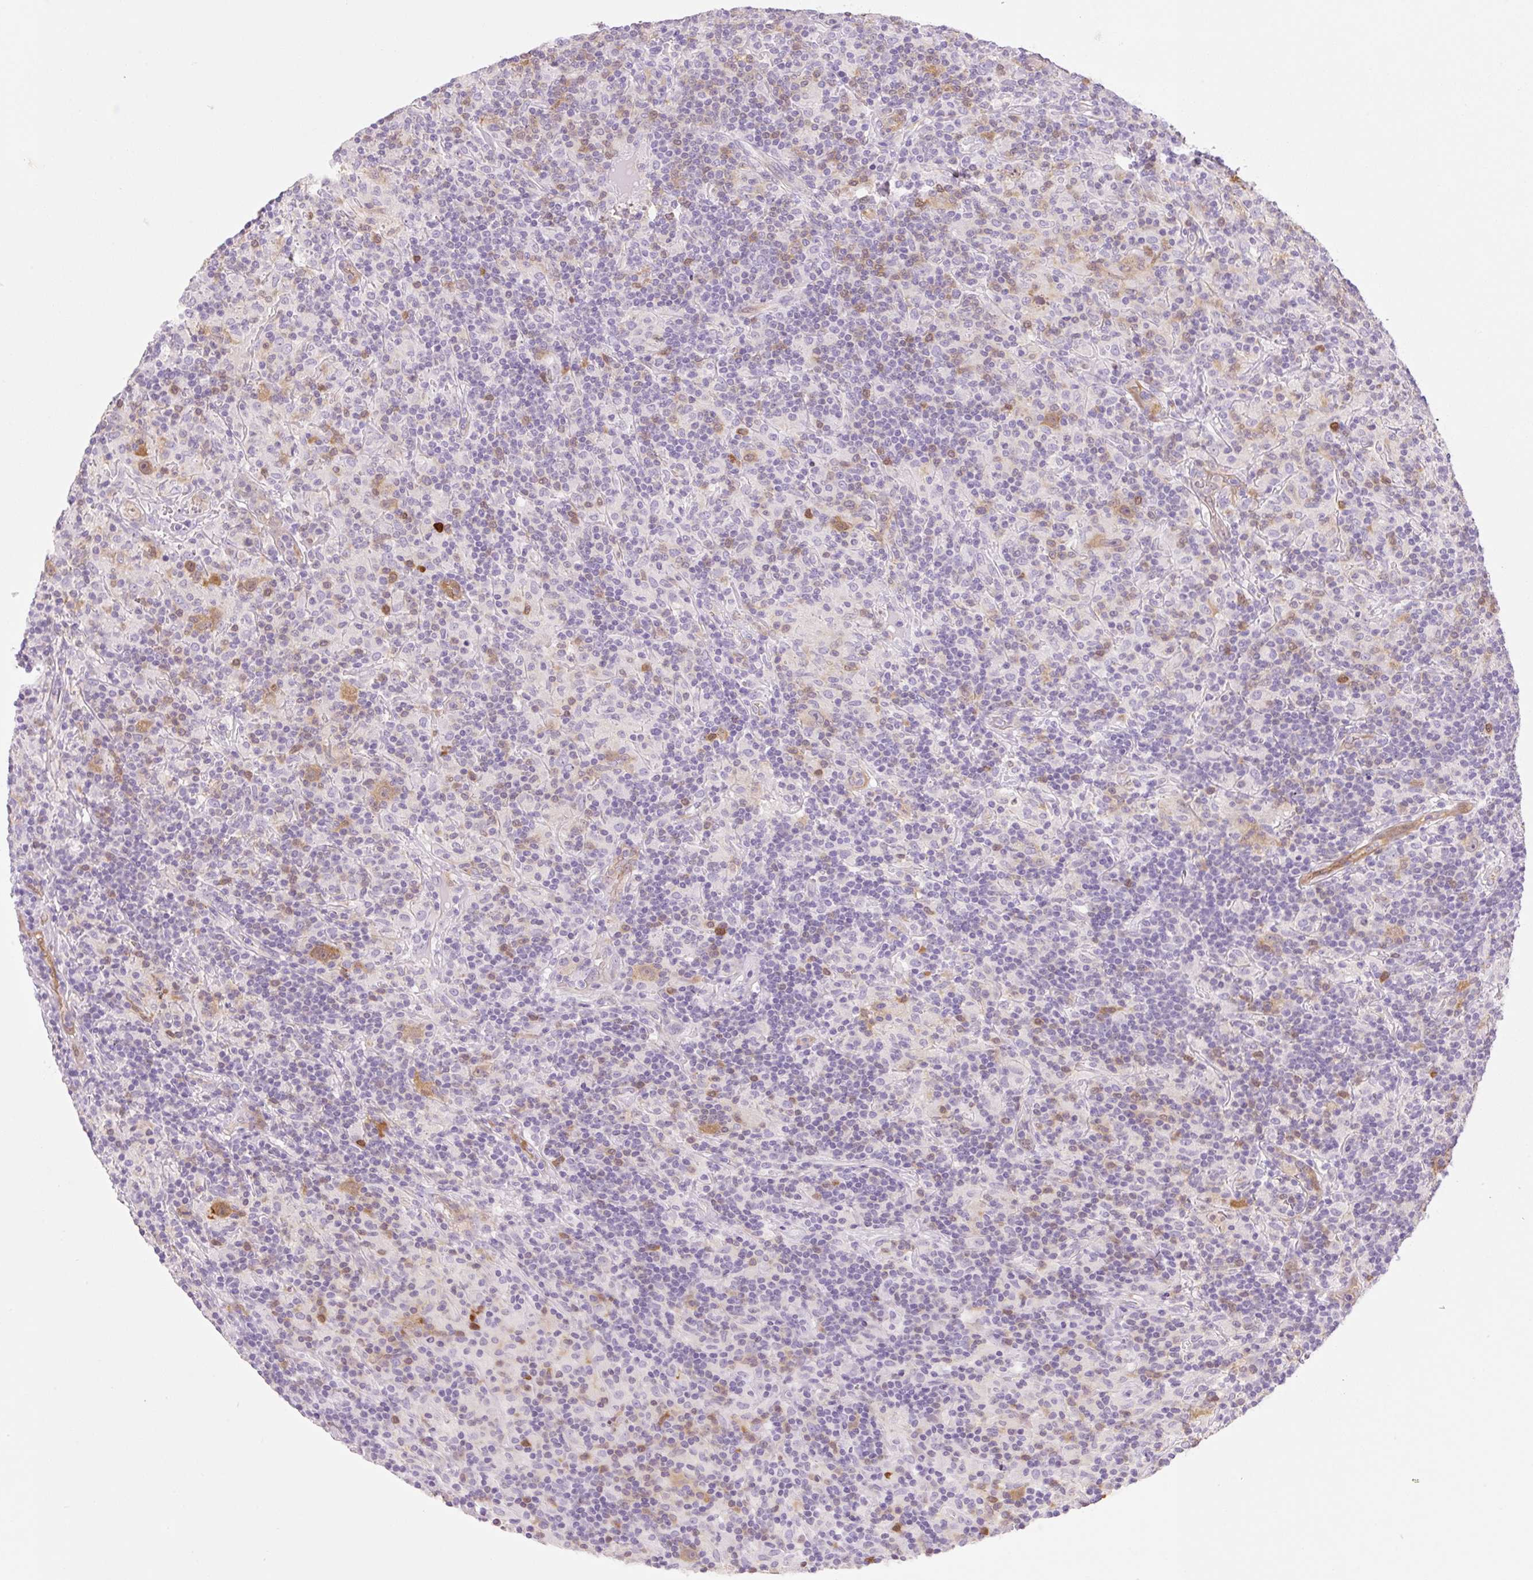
{"staining": {"intensity": "moderate", "quantity": ">75%", "location": "cytoplasmic/membranous"}, "tissue": "lymphoma", "cell_type": "Tumor cells", "image_type": "cancer", "snomed": [{"axis": "morphology", "description": "Hodgkin's disease, NOS"}, {"axis": "topography", "description": "Lymph node"}], "caption": "Tumor cells display medium levels of moderate cytoplasmic/membranous positivity in approximately >75% of cells in human lymphoma.", "gene": "FABP5", "patient": {"sex": "male", "age": 70}}